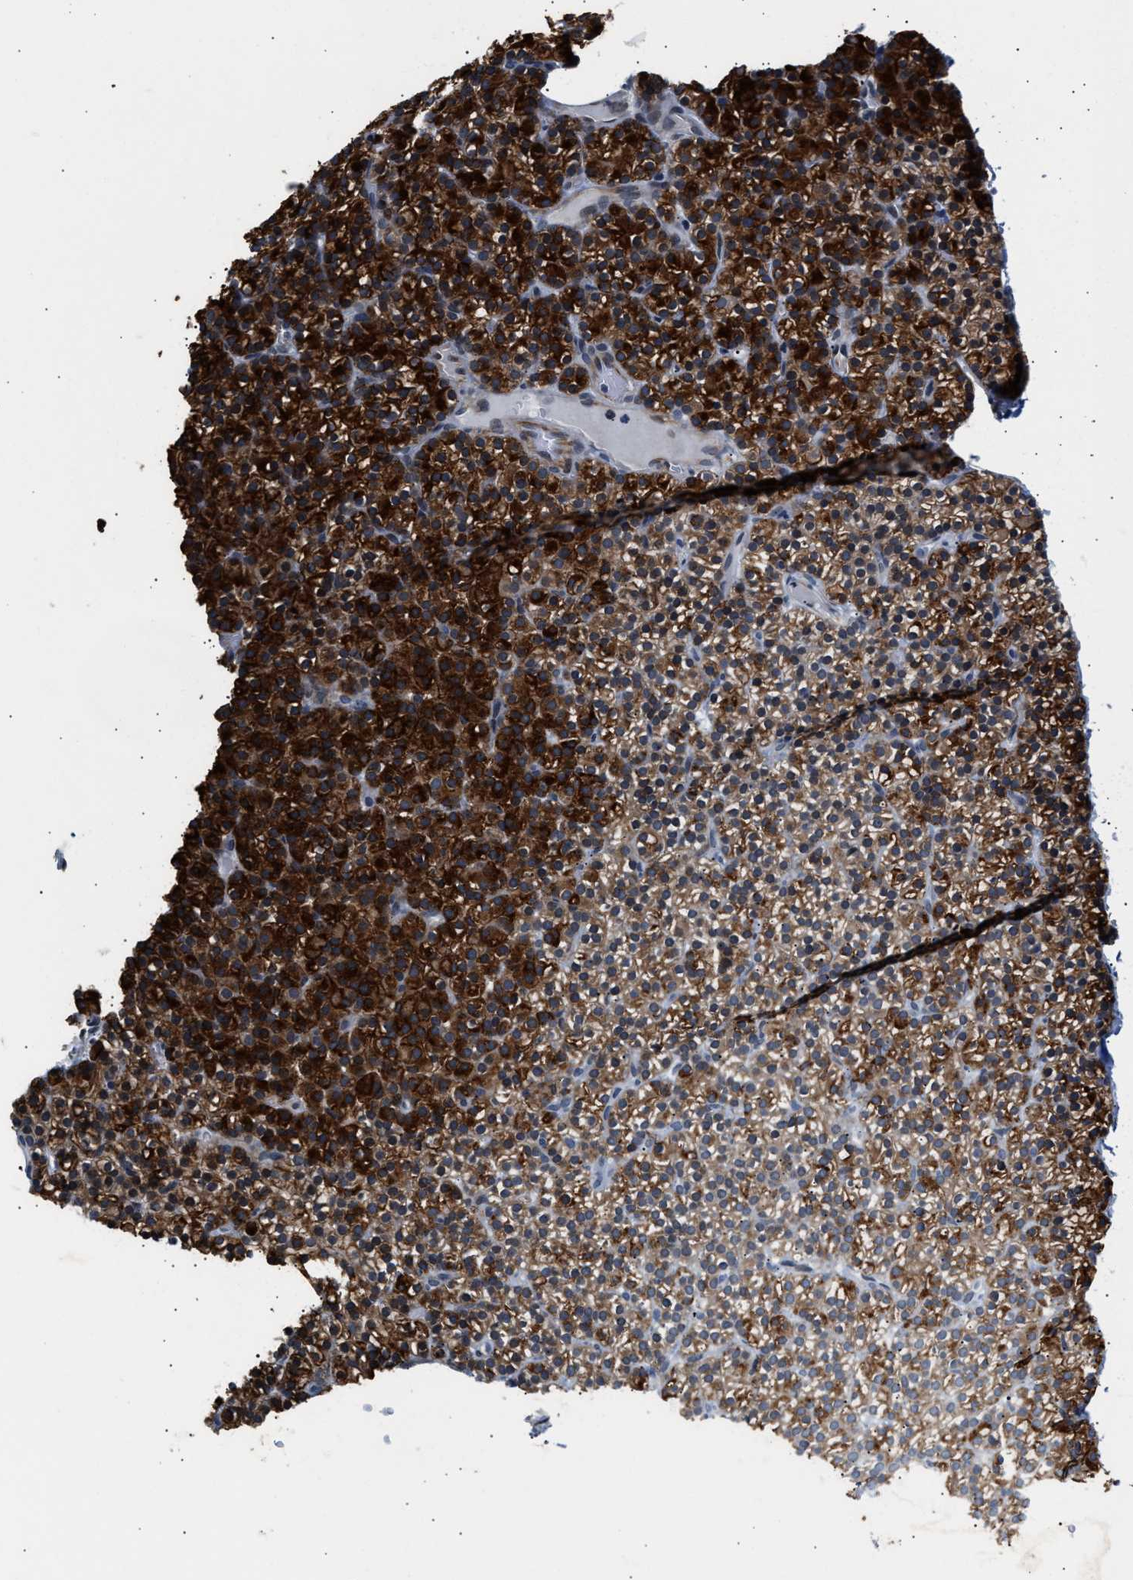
{"staining": {"intensity": "strong", "quantity": ">75%", "location": "cytoplasmic/membranous"}, "tissue": "parathyroid gland", "cell_type": "Glandular cells", "image_type": "normal", "snomed": [{"axis": "morphology", "description": "Normal tissue, NOS"}, {"axis": "morphology", "description": "Hyperplasia, NOS"}, {"axis": "topography", "description": "Parathyroid gland"}], "caption": "Protein staining of normal parathyroid gland displays strong cytoplasmic/membranous positivity in approximately >75% of glandular cells. The protein of interest is shown in brown color, while the nuclei are stained blue.", "gene": "PPM1H", "patient": {"sex": "male", "age": 44}}